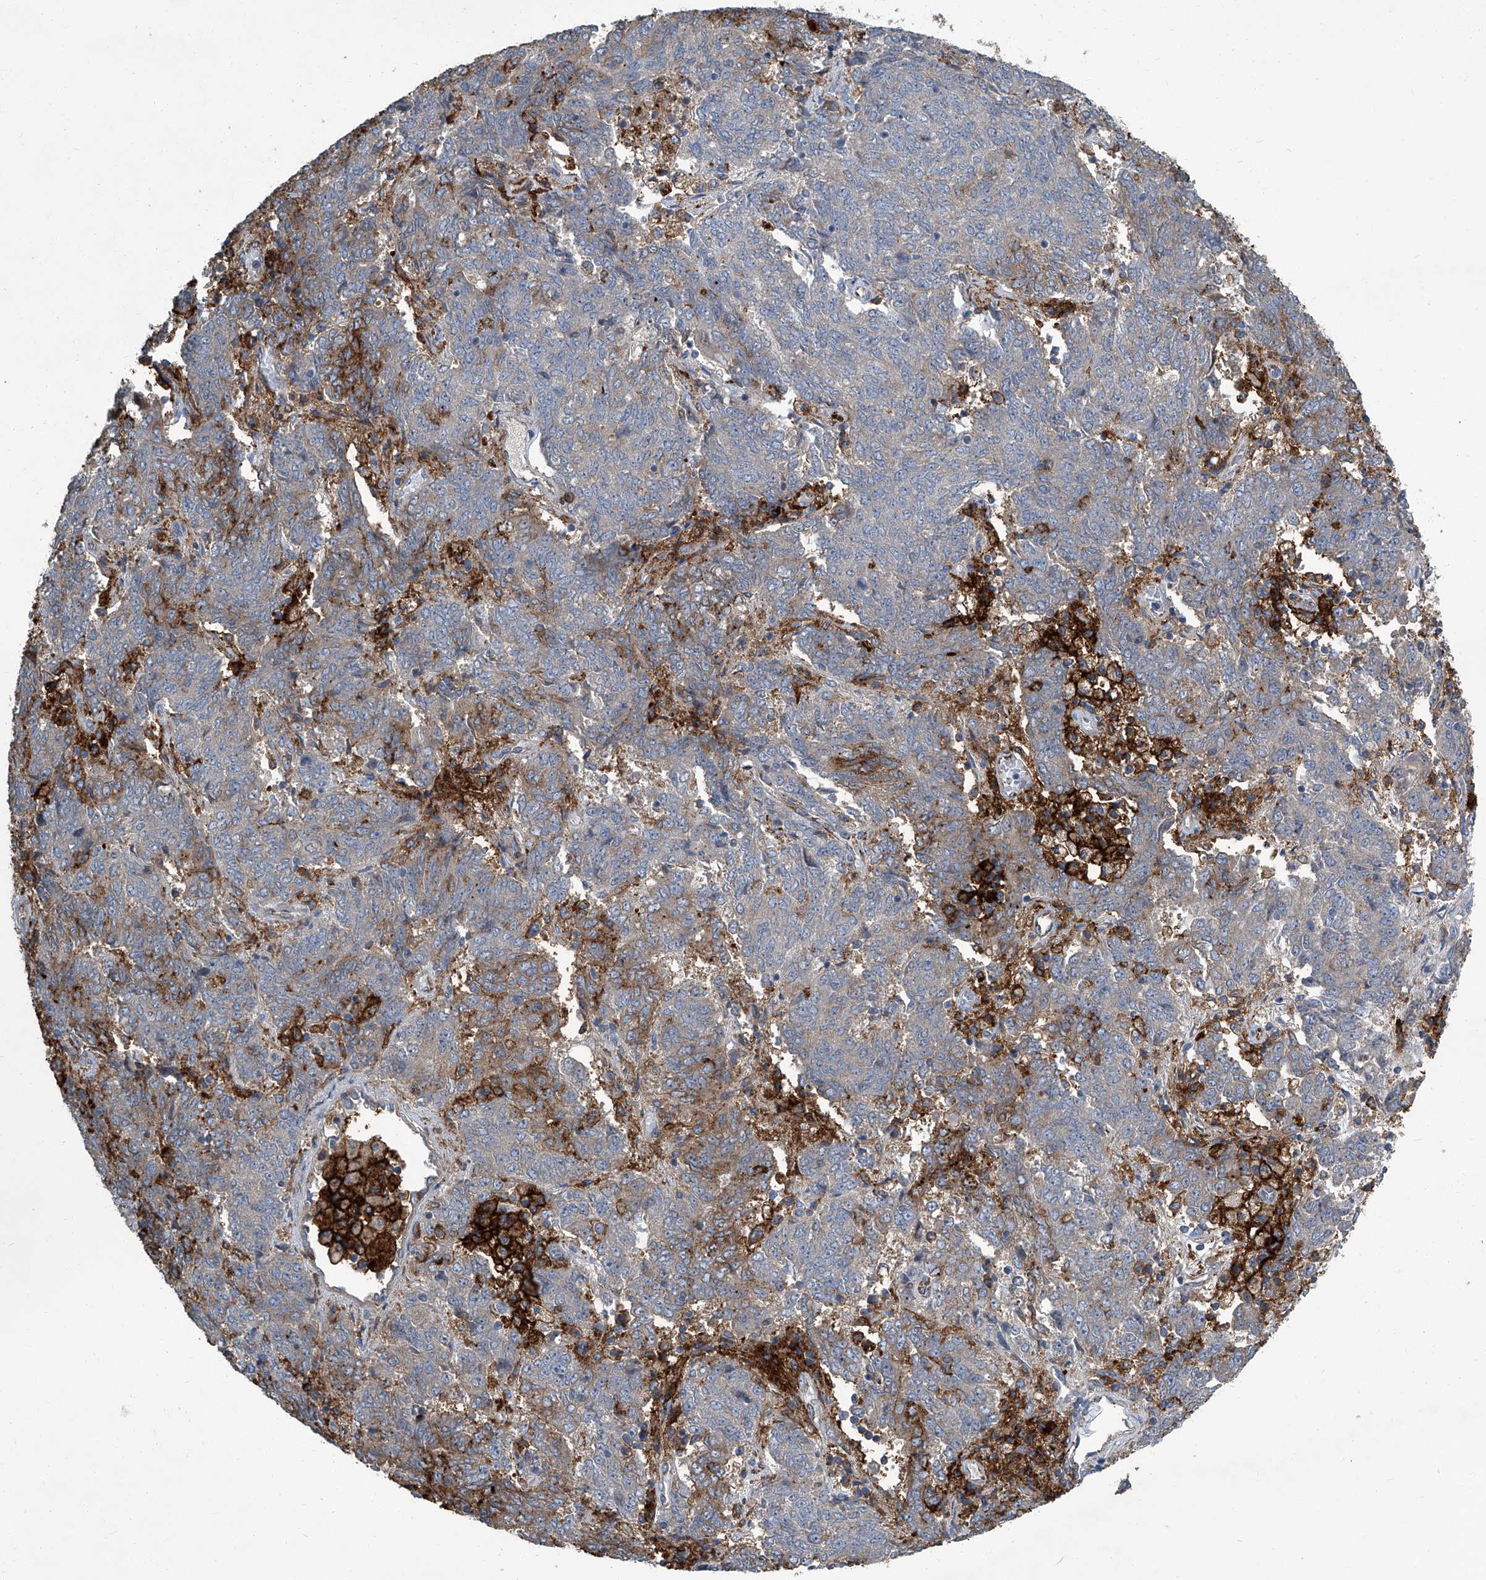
{"staining": {"intensity": "strong", "quantity": "<25%", "location": "cytoplasmic/membranous"}, "tissue": "endometrial cancer", "cell_type": "Tumor cells", "image_type": "cancer", "snomed": [{"axis": "morphology", "description": "Adenocarcinoma, NOS"}, {"axis": "topography", "description": "Endometrium"}], "caption": "Tumor cells show medium levels of strong cytoplasmic/membranous positivity in approximately <25% of cells in human adenocarcinoma (endometrial).", "gene": "FAM167A", "patient": {"sex": "female", "age": 80}}